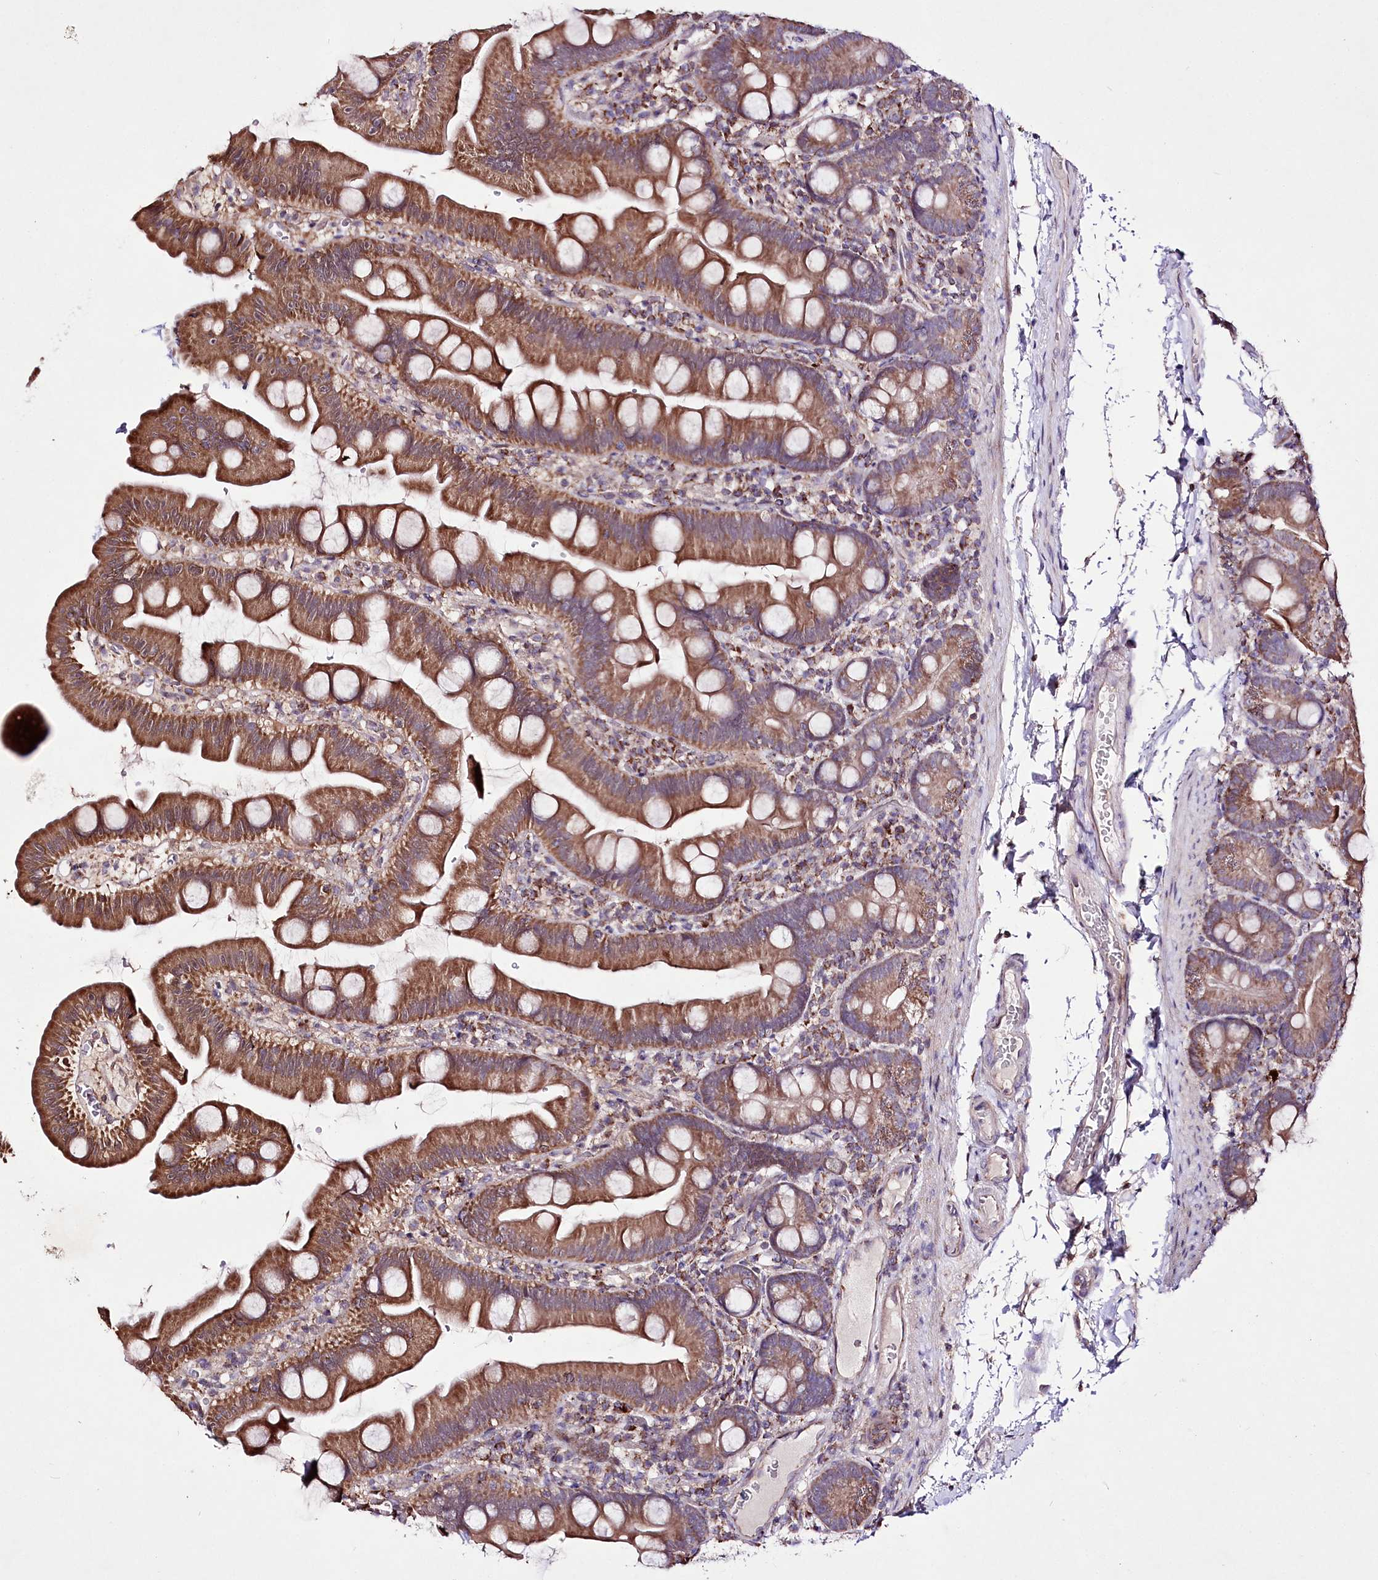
{"staining": {"intensity": "moderate", "quantity": ">75%", "location": "cytoplasmic/membranous"}, "tissue": "small intestine", "cell_type": "Glandular cells", "image_type": "normal", "snomed": [{"axis": "morphology", "description": "Normal tissue, NOS"}, {"axis": "topography", "description": "Small intestine"}], "caption": "Moderate cytoplasmic/membranous staining for a protein is seen in about >75% of glandular cells of normal small intestine using IHC.", "gene": "ATE1", "patient": {"sex": "female", "age": 68}}